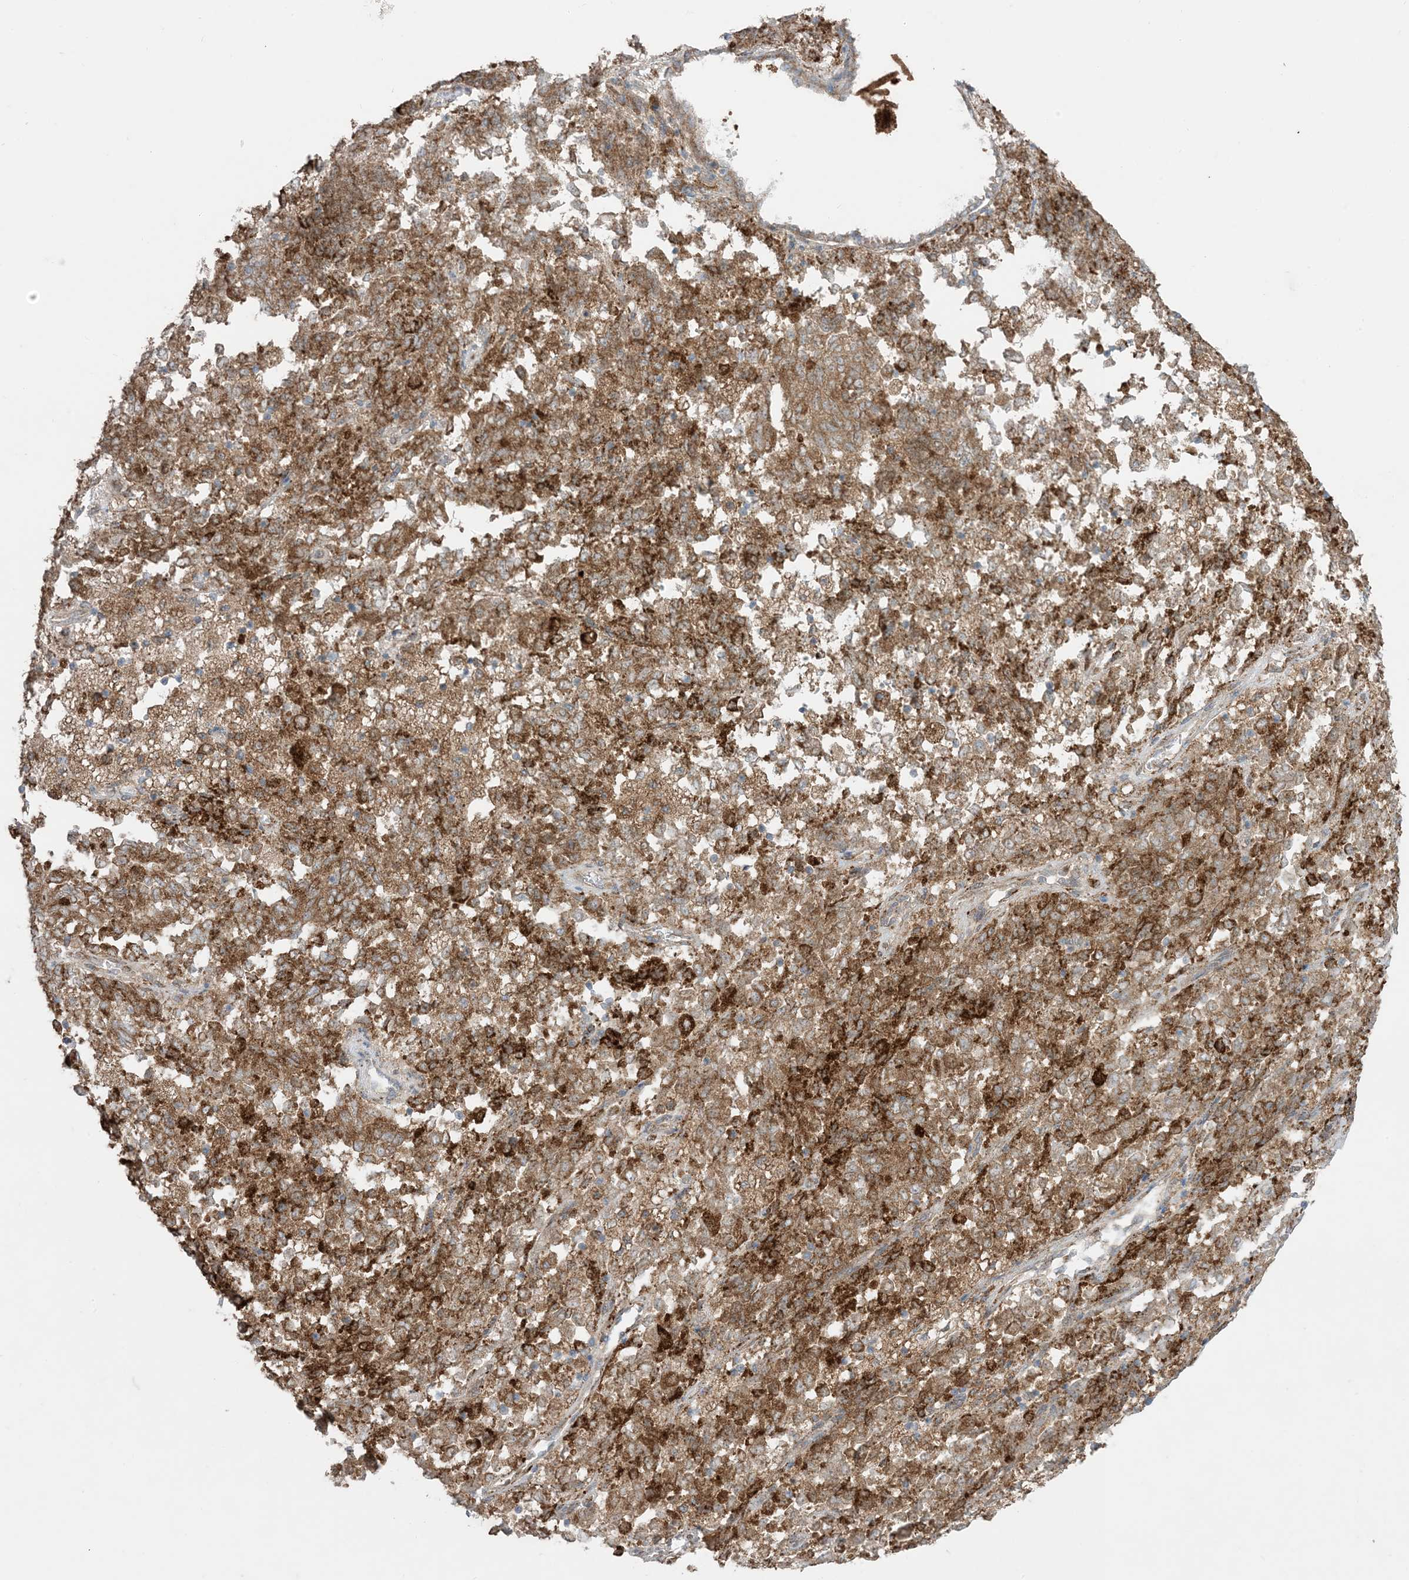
{"staining": {"intensity": "moderate", "quantity": ">75%", "location": "cytoplasmic/membranous"}, "tissue": "endometrial cancer", "cell_type": "Tumor cells", "image_type": "cancer", "snomed": [{"axis": "morphology", "description": "Adenocarcinoma, NOS"}, {"axis": "topography", "description": "Endometrium"}], "caption": "A medium amount of moderate cytoplasmic/membranous expression is appreciated in about >75% of tumor cells in adenocarcinoma (endometrial) tissue.", "gene": "ODC1", "patient": {"sex": "female", "age": 80}}